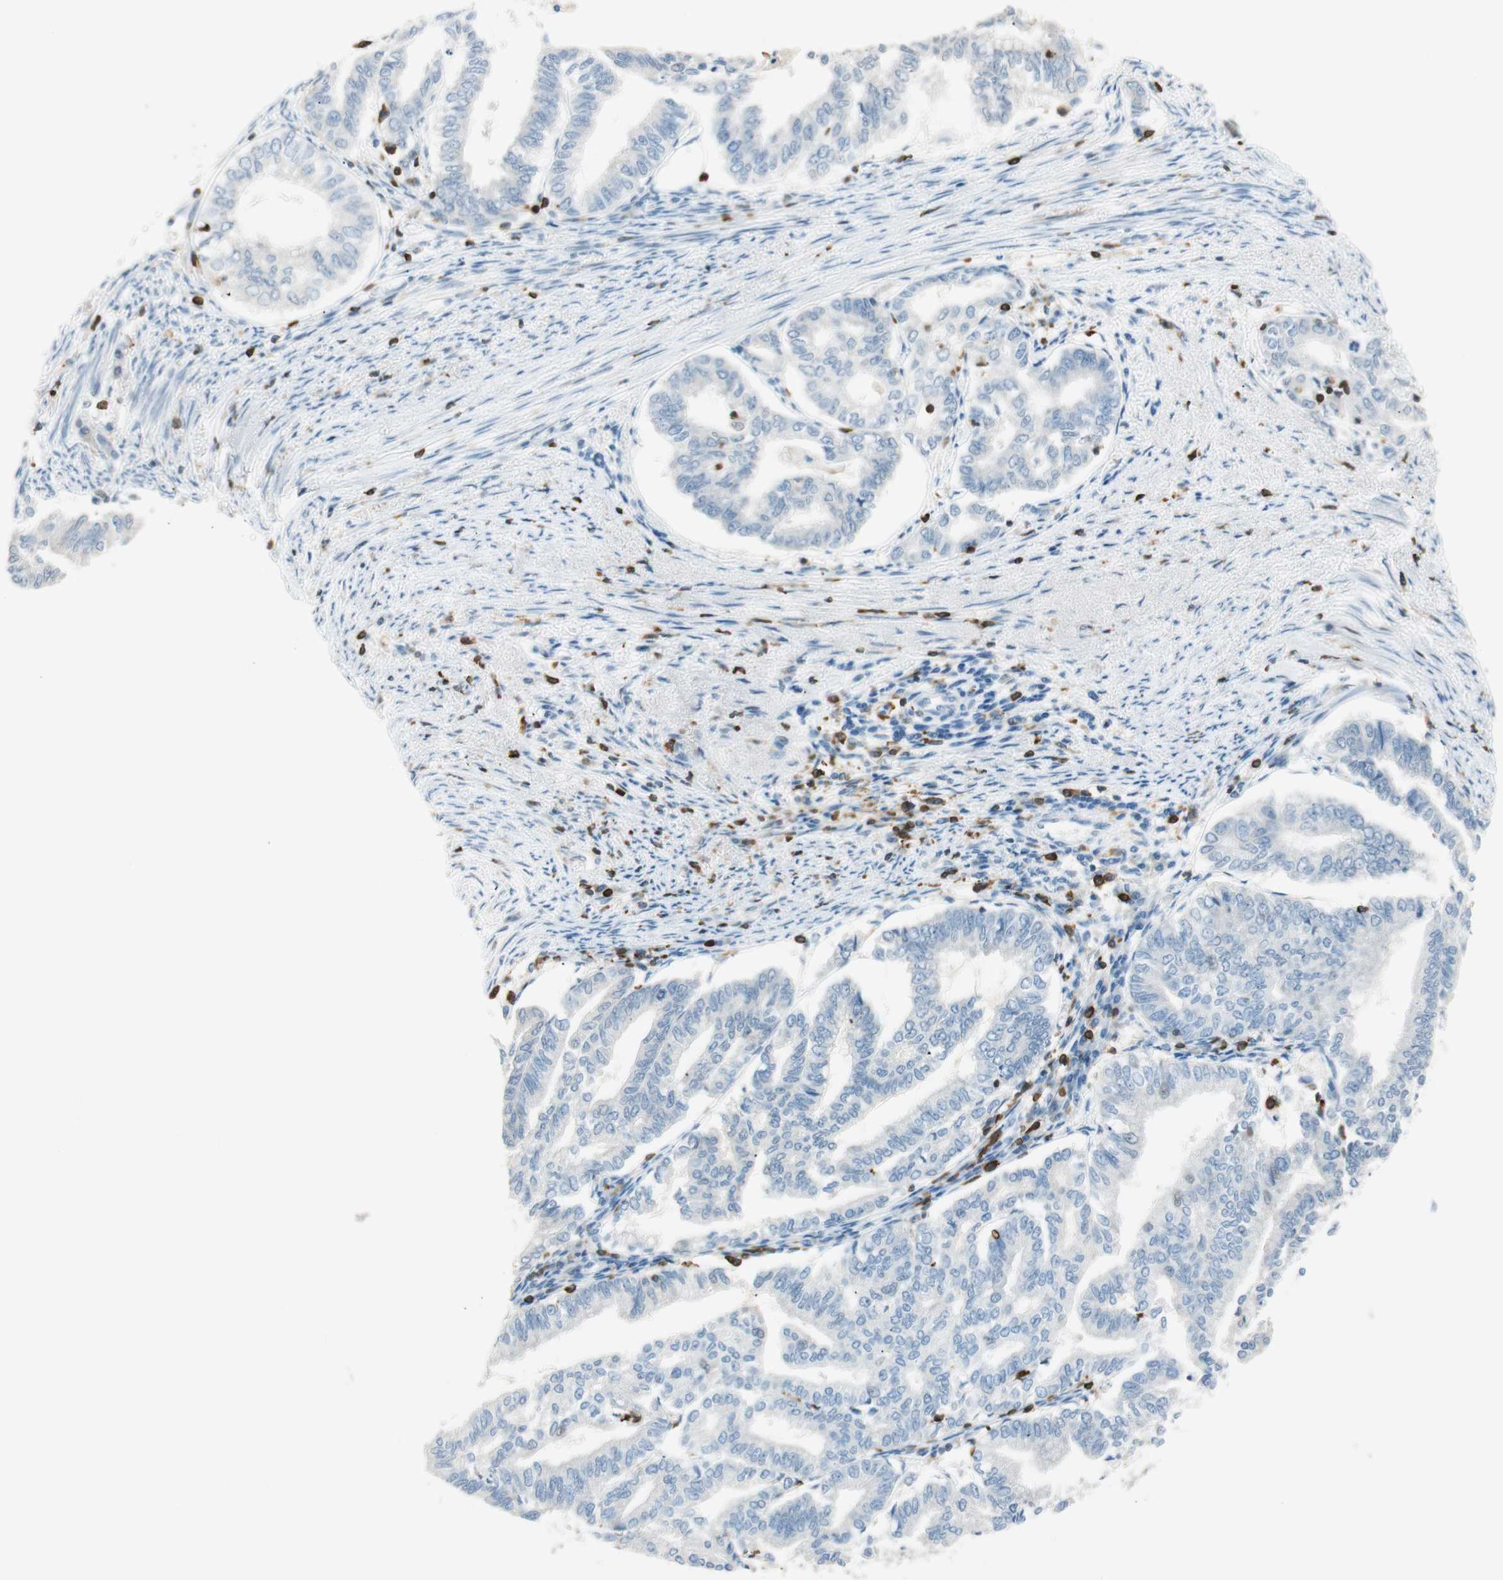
{"staining": {"intensity": "negative", "quantity": "none", "location": "none"}, "tissue": "endometrial cancer", "cell_type": "Tumor cells", "image_type": "cancer", "snomed": [{"axis": "morphology", "description": "Adenocarcinoma, NOS"}, {"axis": "topography", "description": "Endometrium"}], "caption": "Endometrial cancer stained for a protein using immunohistochemistry (IHC) reveals no positivity tumor cells.", "gene": "HPGD", "patient": {"sex": "female", "age": 79}}